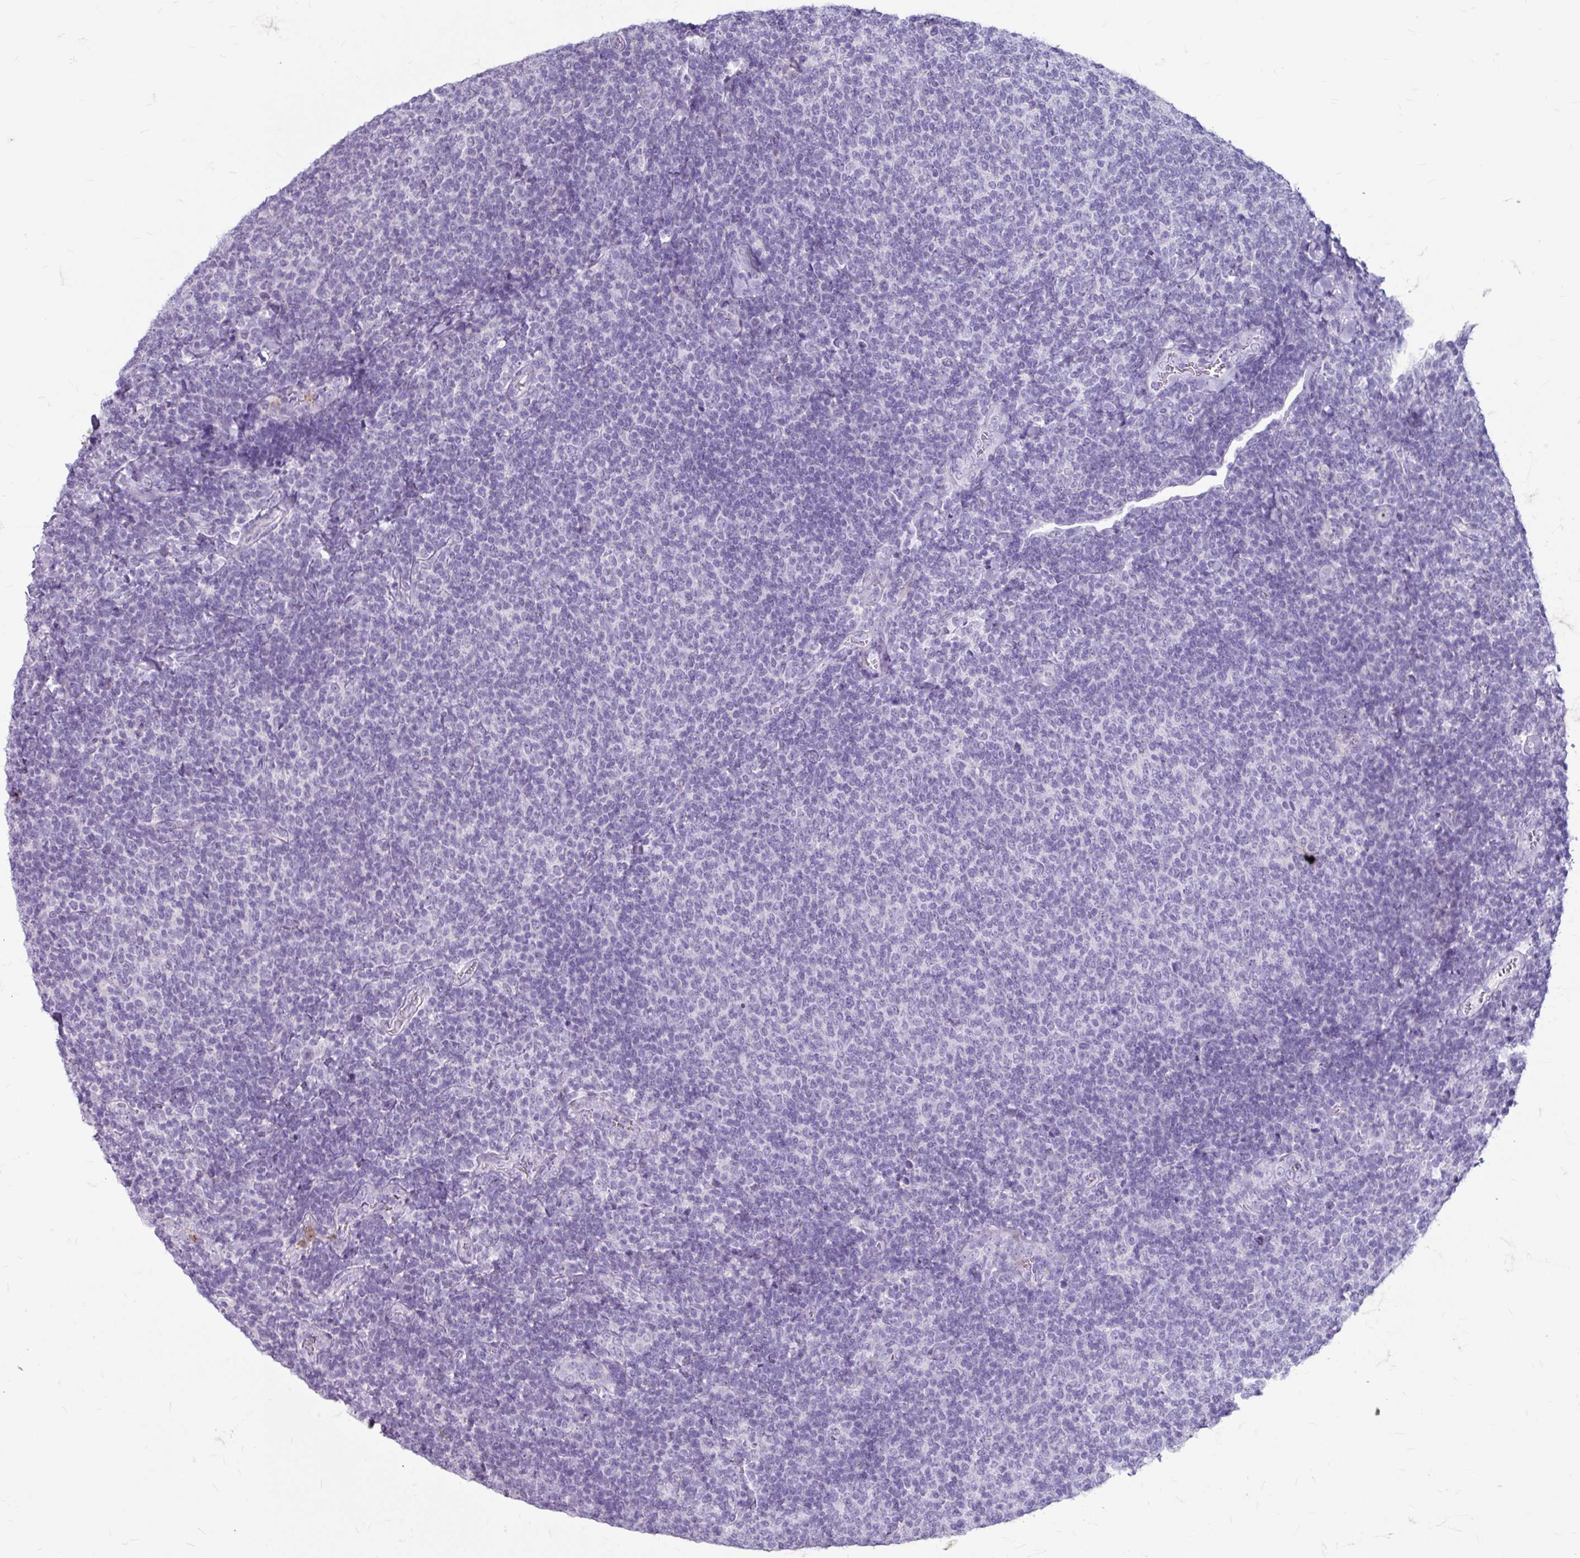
{"staining": {"intensity": "negative", "quantity": "none", "location": "none"}, "tissue": "lymphoma", "cell_type": "Tumor cells", "image_type": "cancer", "snomed": [{"axis": "morphology", "description": "Malignant lymphoma, non-Hodgkin's type, Low grade"}, {"axis": "topography", "description": "Lymph node"}], "caption": "This photomicrograph is of malignant lymphoma, non-Hodgkin's type (low-grade) stained with immunohistochemistry to label a protein in brown with the nuclei are counter-stained blue. There is no staining in tumor cells.", "gene": "ANKRD1", "patient": {"sex": "male", "age": 52}}